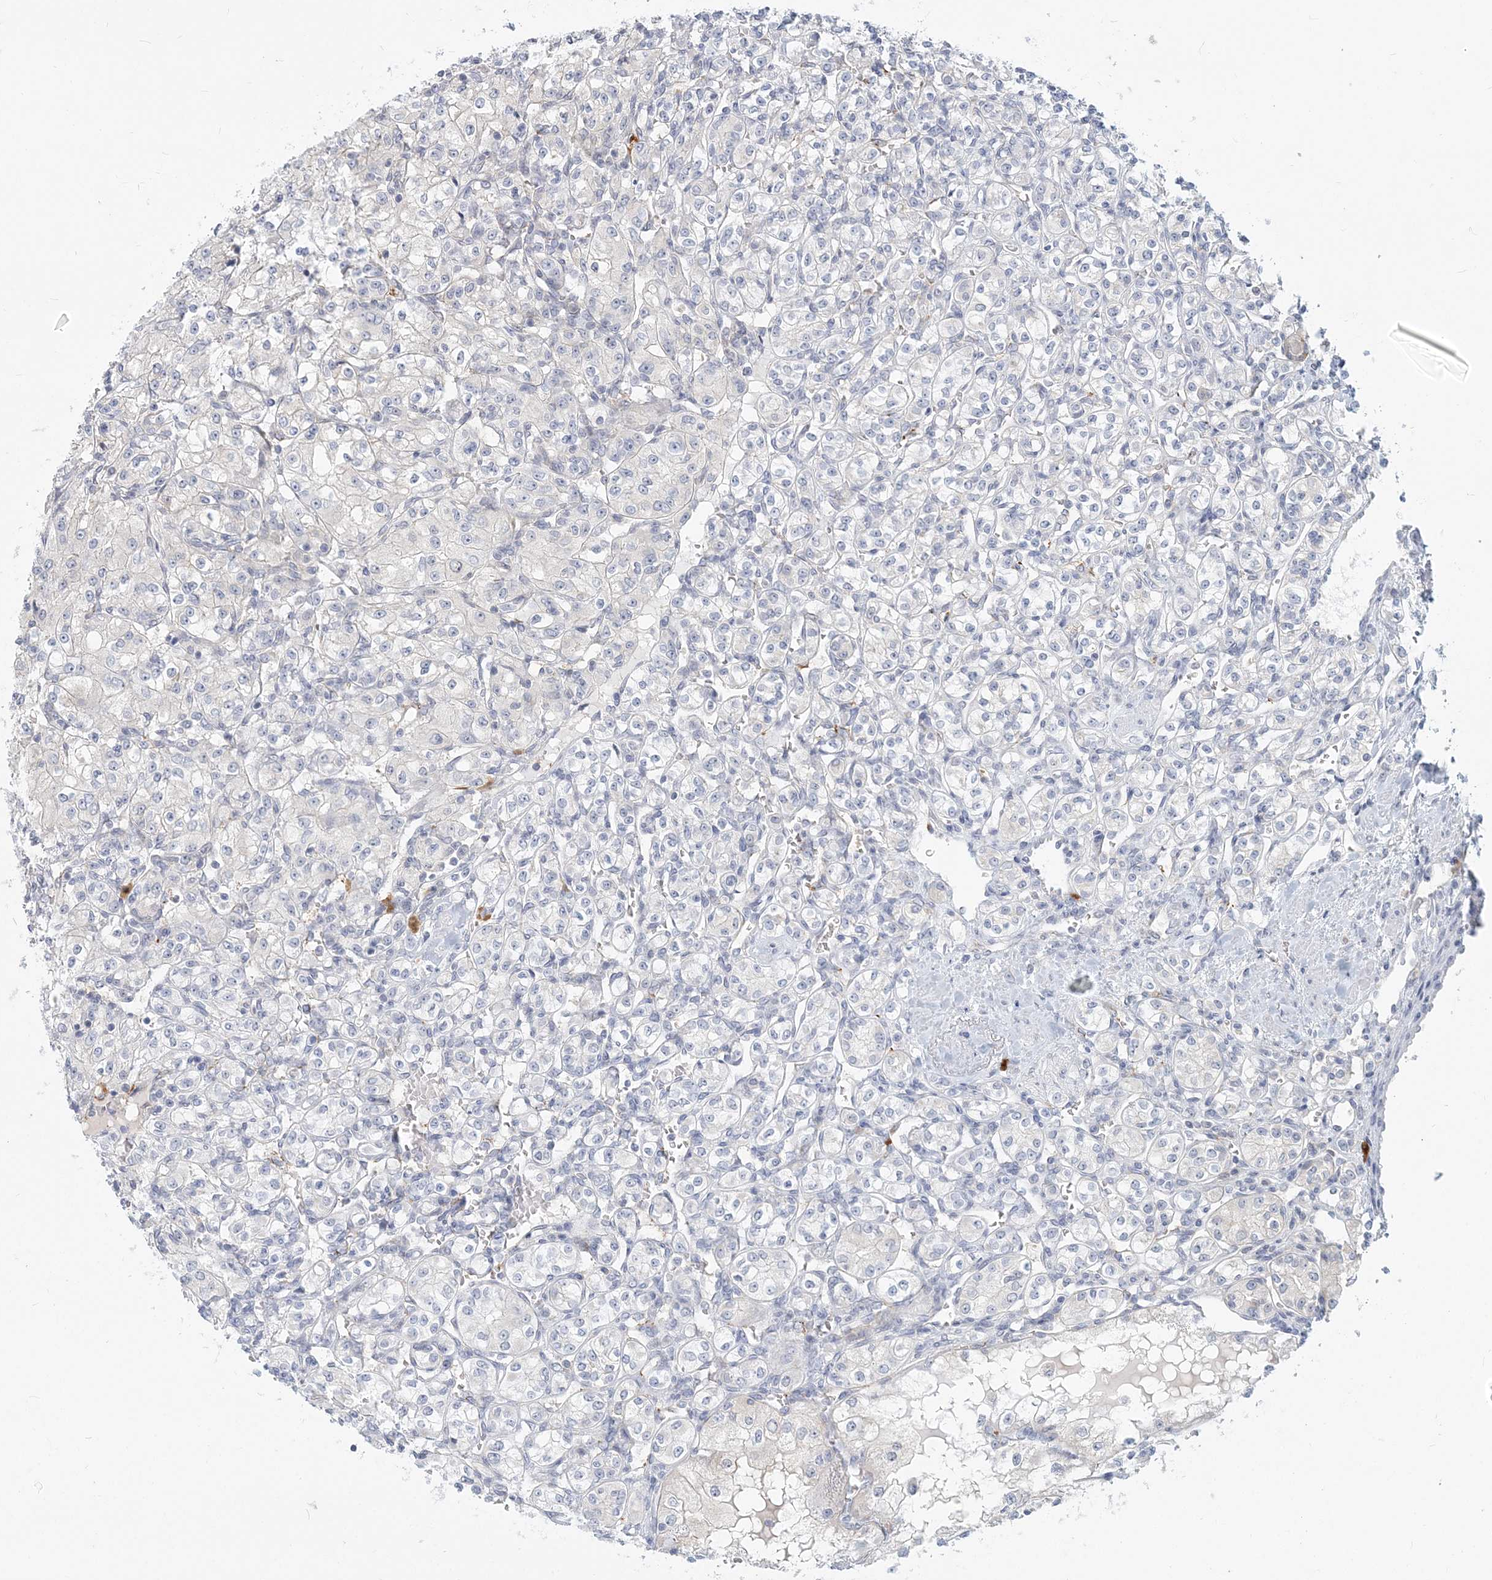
{"staining": {"intensity": "negative", "quantity": "none", "location": "none"}, "tissue": "renal cancer", "cell_type": "Tumor cells", "image_type": "cancer", "snomed": [{"axis": "morphology", "description": "Adenocarcinoma, NOS"}, {"axis": "topography", "description": "Kidney"}], "caption": "IHC image of renal adenocarcinoma stained for a protein (brown), which demonstrates no expression in tumor cells. The staining was performed using DAB (3,3'-diaminobenzidine) to visualize the protein expression in brown, while the nuclei were stained in blue with hematoxylin (Magnification: 20x).", "gene": "GMPPA", "patient": {"sex": "male", "age": 77}}